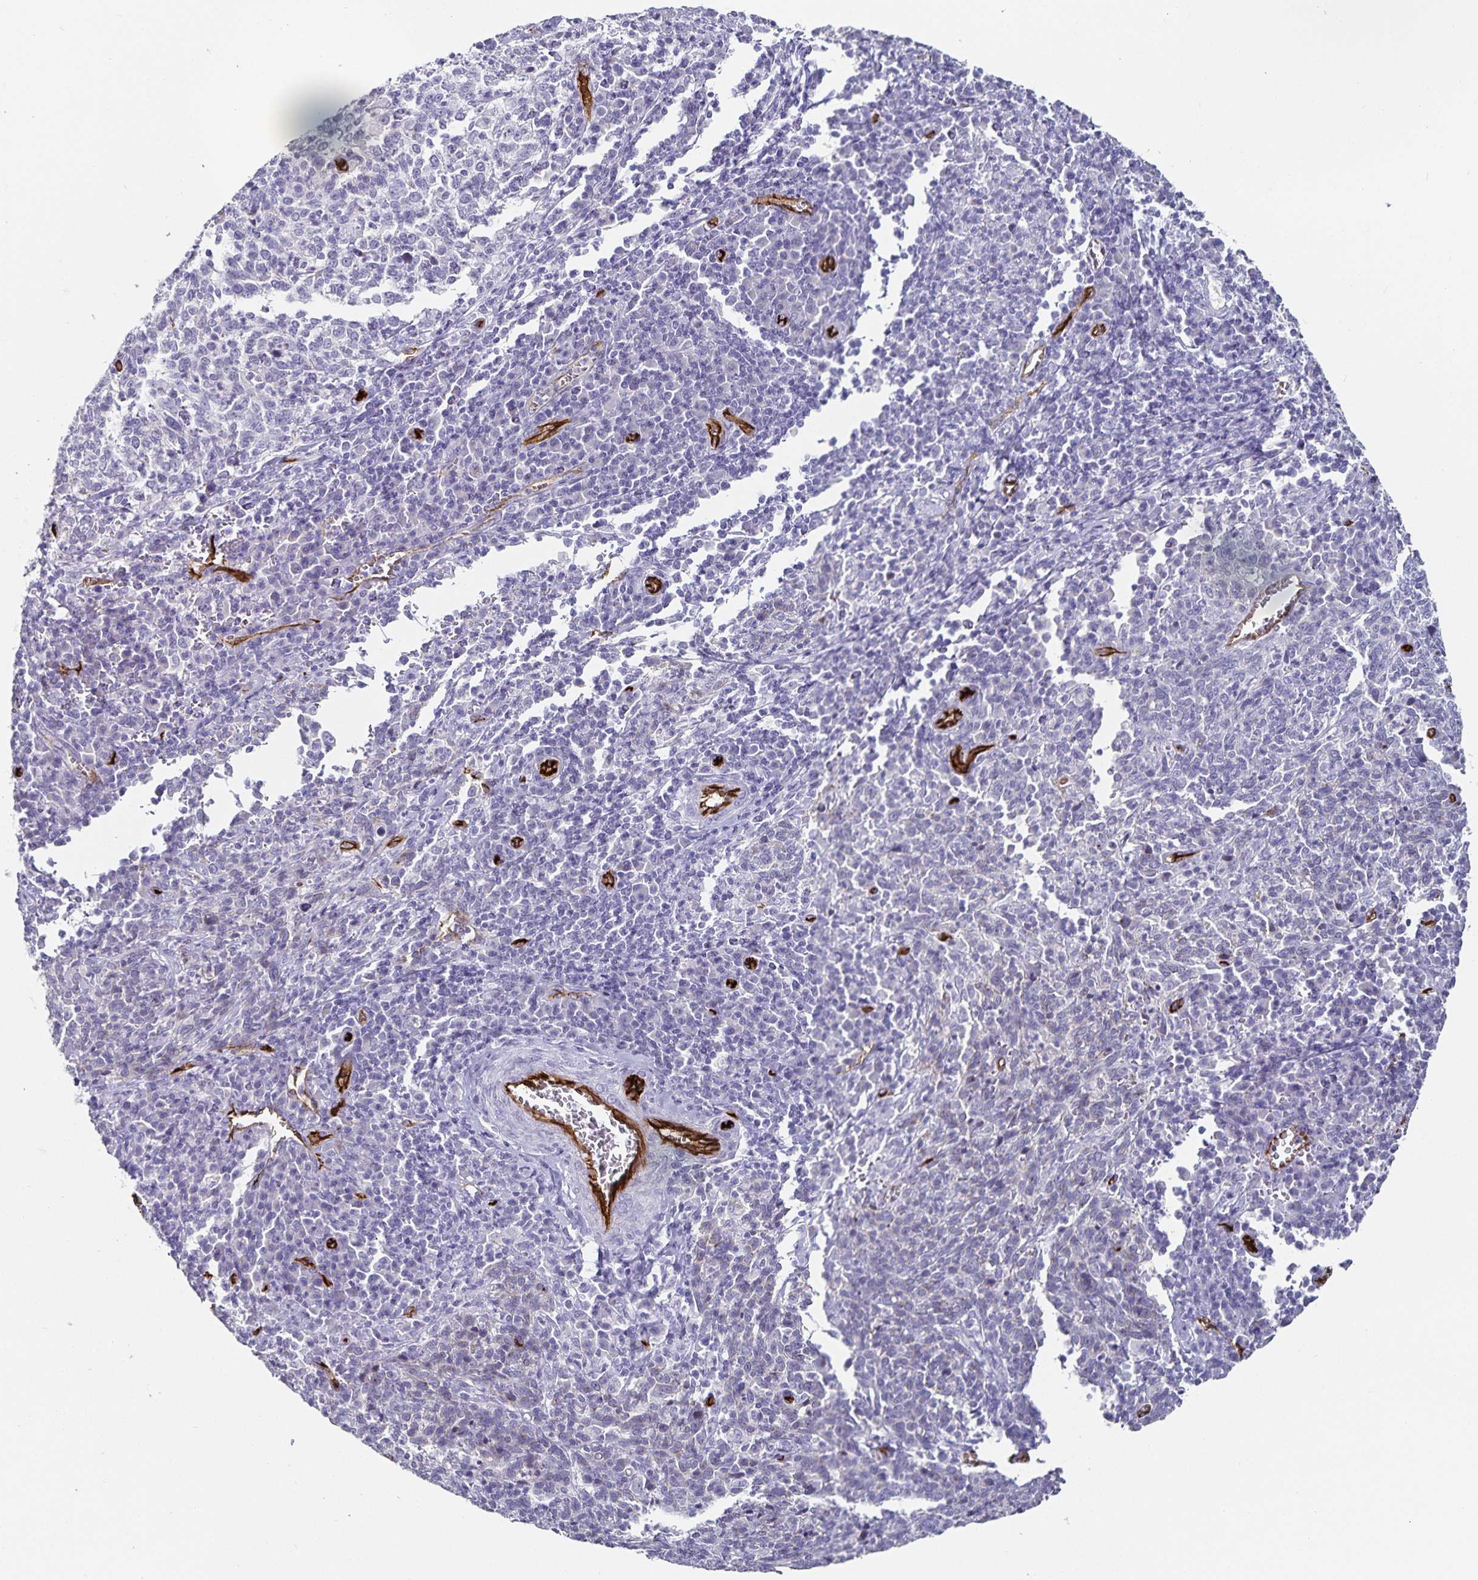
{"staining": {"intensity": "negative", "quantity": "none", "location": "none"}, "tissue": "cervical cancer", "cell_type": "Tumor cells", "image_type": "cancer", "snomed": [{"axis": "morphology", "description": "Squamous cell carcinoma, NOS"}, {"axis": "topography", "description": "Cervix"}], "caption": "There is no significant positivity in tumor cells of cervical cancer (squamous cell carcinoma).", "gene": "PODXL", "patient": {"sex": "female", "age": 46}}